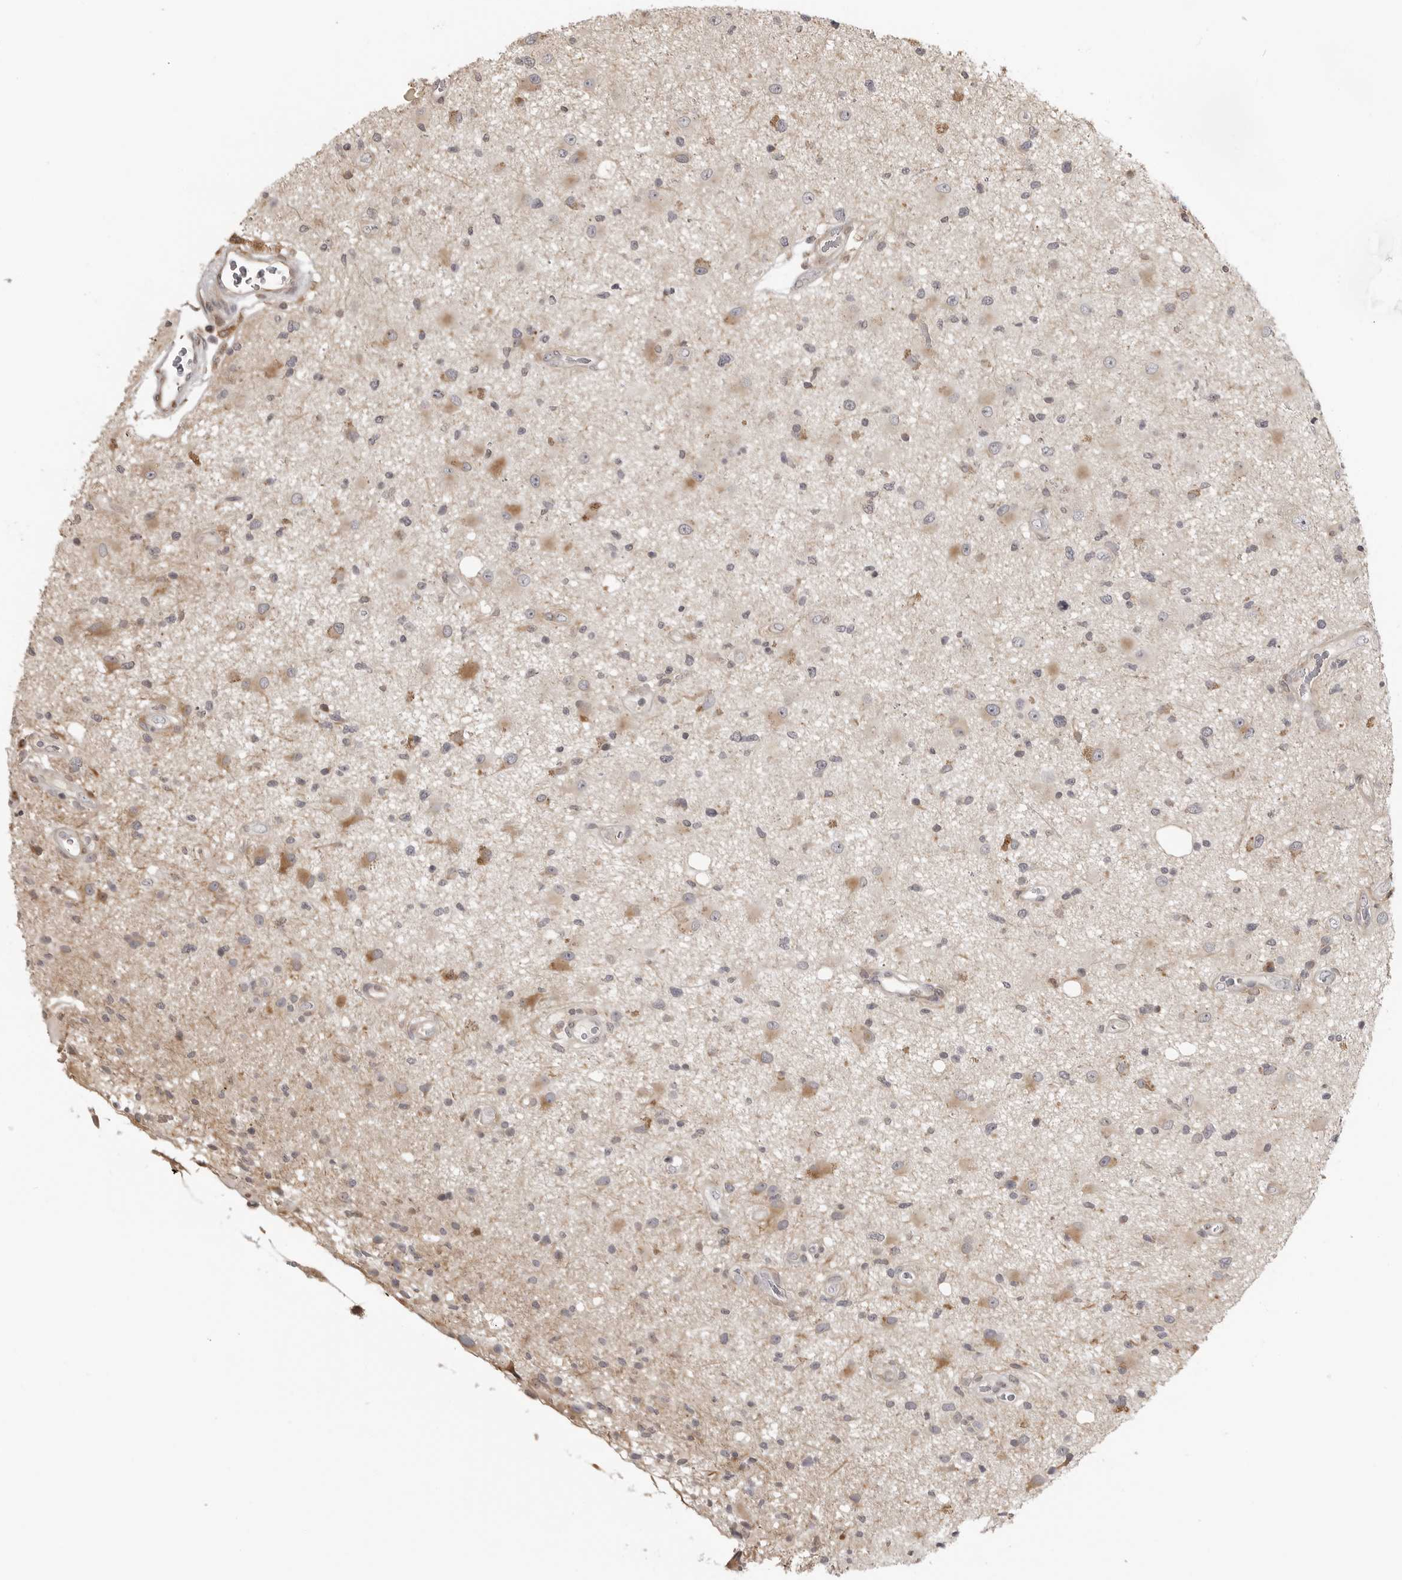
{"staining": {"intensity": "moderate", "quantity": "<25%", "location": "cytoplasmic/membranous"}, "tissue": "glioma", "cell_type": "Tumor cells", "image_type": "cancer", "snomed": [{"axis": "morphology", "description": "Glioma, malignant, High grade"}, {"axis": "topography", "description": "Brain"}], "caption": "This is a photomicrograph of IHC staining of glioma, which shows moderate staining in the cytoplasmic/membranous of tumor cells.", "gene": "IDO1", "patient": {"sex": "male", "age": 33}}